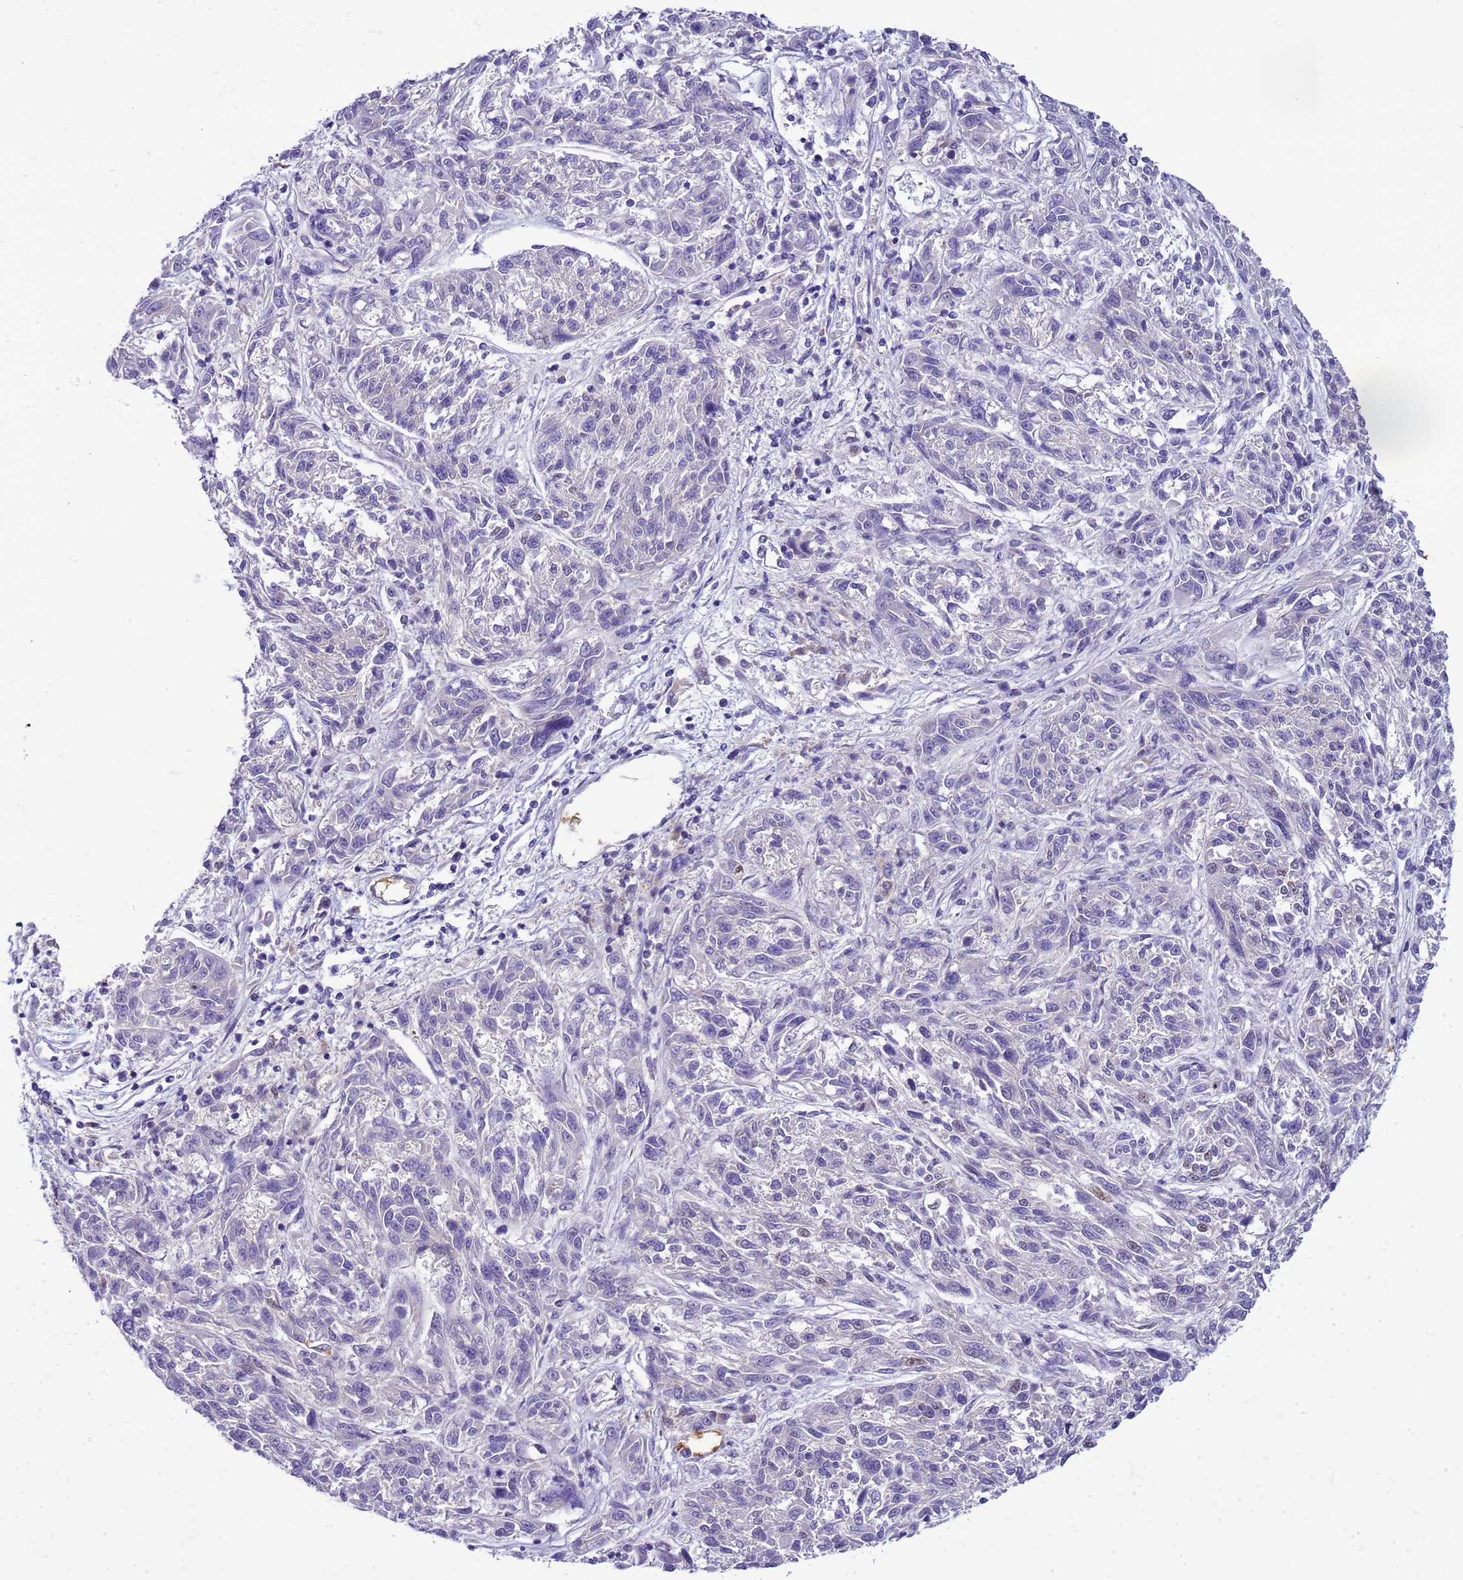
{"staining": {"intensity": "negative", "quantity": "none", "location": "none"}, "tissue": "melanoma", "cell_type": "Tumor cells", "image_type": "cancer", "snomed": [{"axis": "morphology", "description": "Malignant melanoma, NOS"}, {"axis": "topography", "description": "Skin"}], "caption": "IHC photomicrograph of neoplastic tissue: human melanoma stained with DAB (3,3'-diaminobenzidine) displays no significant protein expression in tumor cells. (Brightfield microscopy of DAB (3,3'-diaminobenzidine) immunohistochemistry at high magnification).", "gene": "DDI2", "patient": {"sex": "male", "age": 53}}